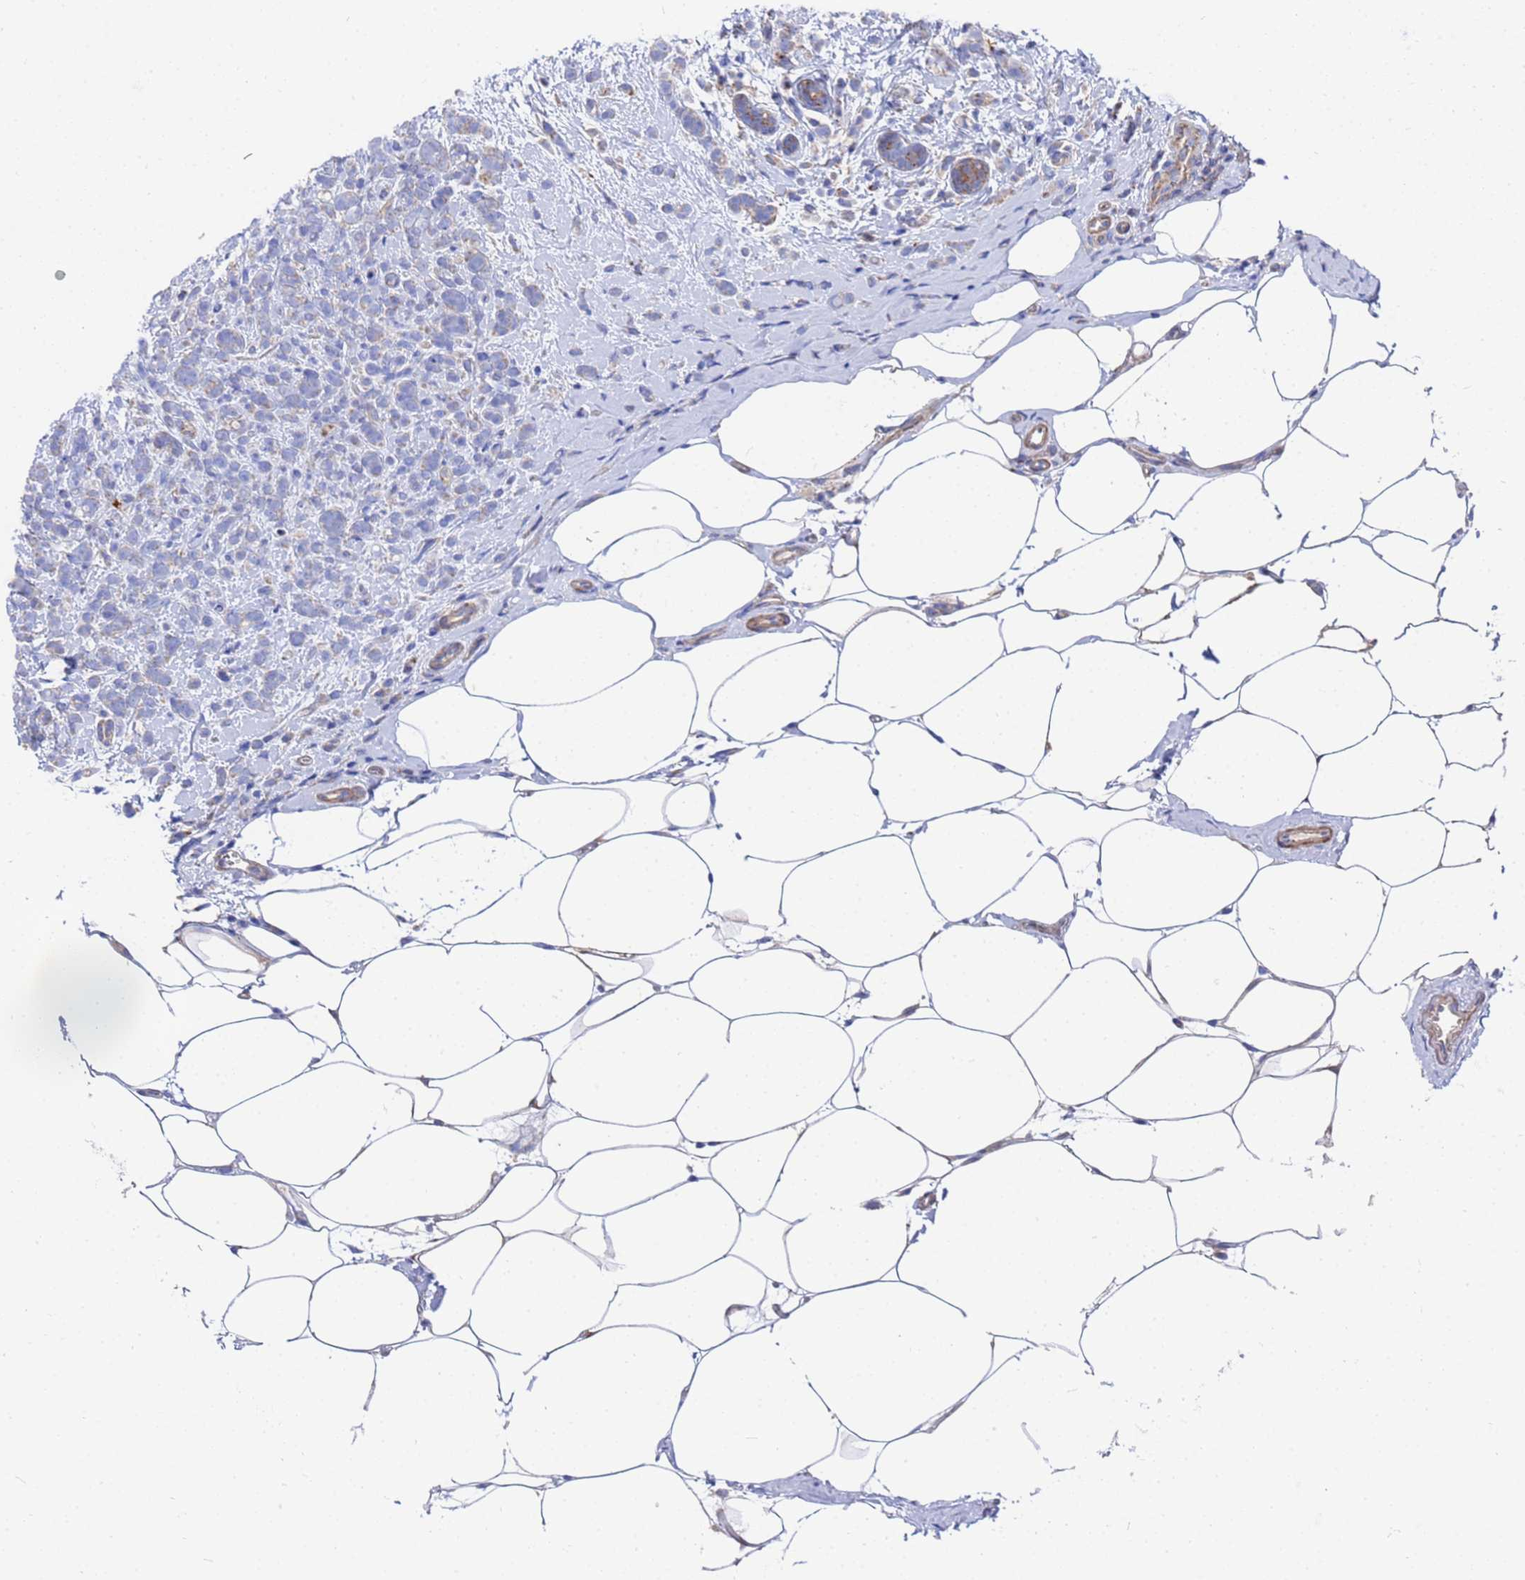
{"staining": {"intensity": "negative", "quantity": "none", "location": "none"}, "tissue": "breast cancer", "cell_type": "Tumor cells", "image_type": "cancer", "snomed": [{"axis": "morphology", "description": "Lobular carcinoma"}, {"axis": "topography", "description": "Breast"}], "caption": "This micrograph is of breast lobular carcinoma stained with IHC to label a protein in brown with the nuclei are counter-stained blue. There is no positivity in tumor cells.", "gene": "FAHD2A", "patient": {"sex": "female", "age": 58}}